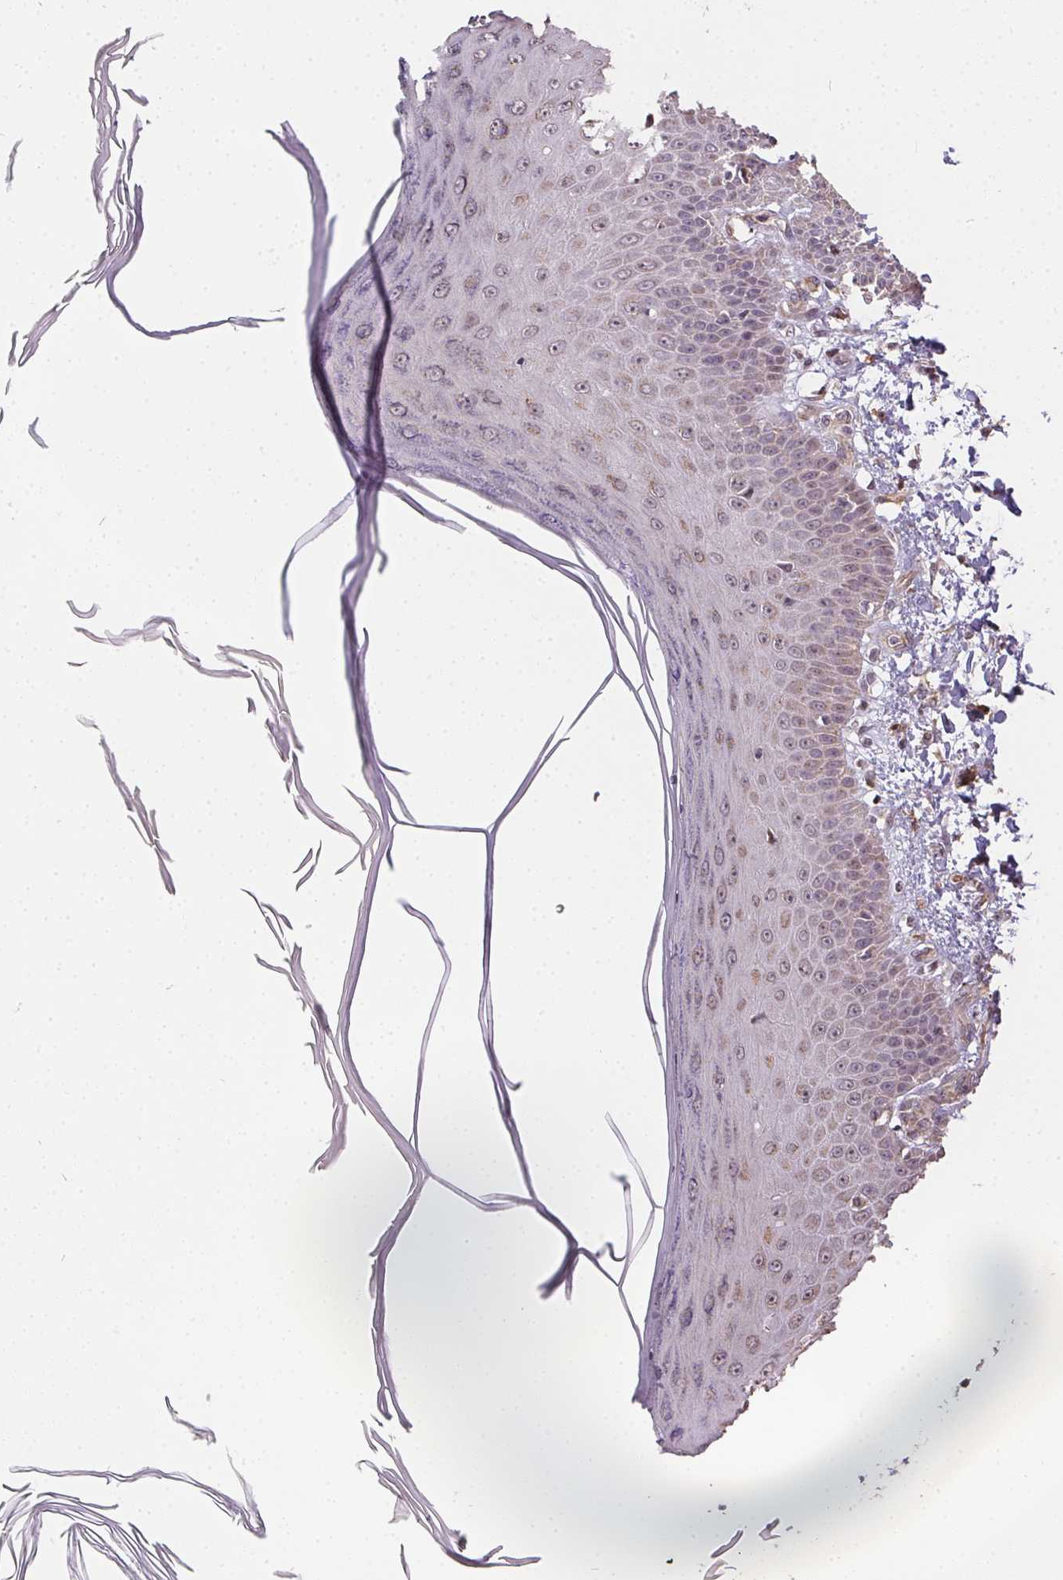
{"staining": {"intensity": "weak", "quantity": "25%-75%", "location": "cytoplasmic/membranous"}, "tissue": "skin", "cell_type": "Fibroblasts", "image_type": "normal", "snomed": [{"axis": "morphology", "description": "Normal tissue, NOS"}, {"axis": "topography", "description": "Skin"}], "caption": "A brown stain highlights weak cytoplasmic/membranous positivity of a protein in fibroblasts of benign skin. (DAB IHC with brightfield microscopy, high magnification).", "gene": "REV3L", "patient": {"sex": "female", "age": 62}}